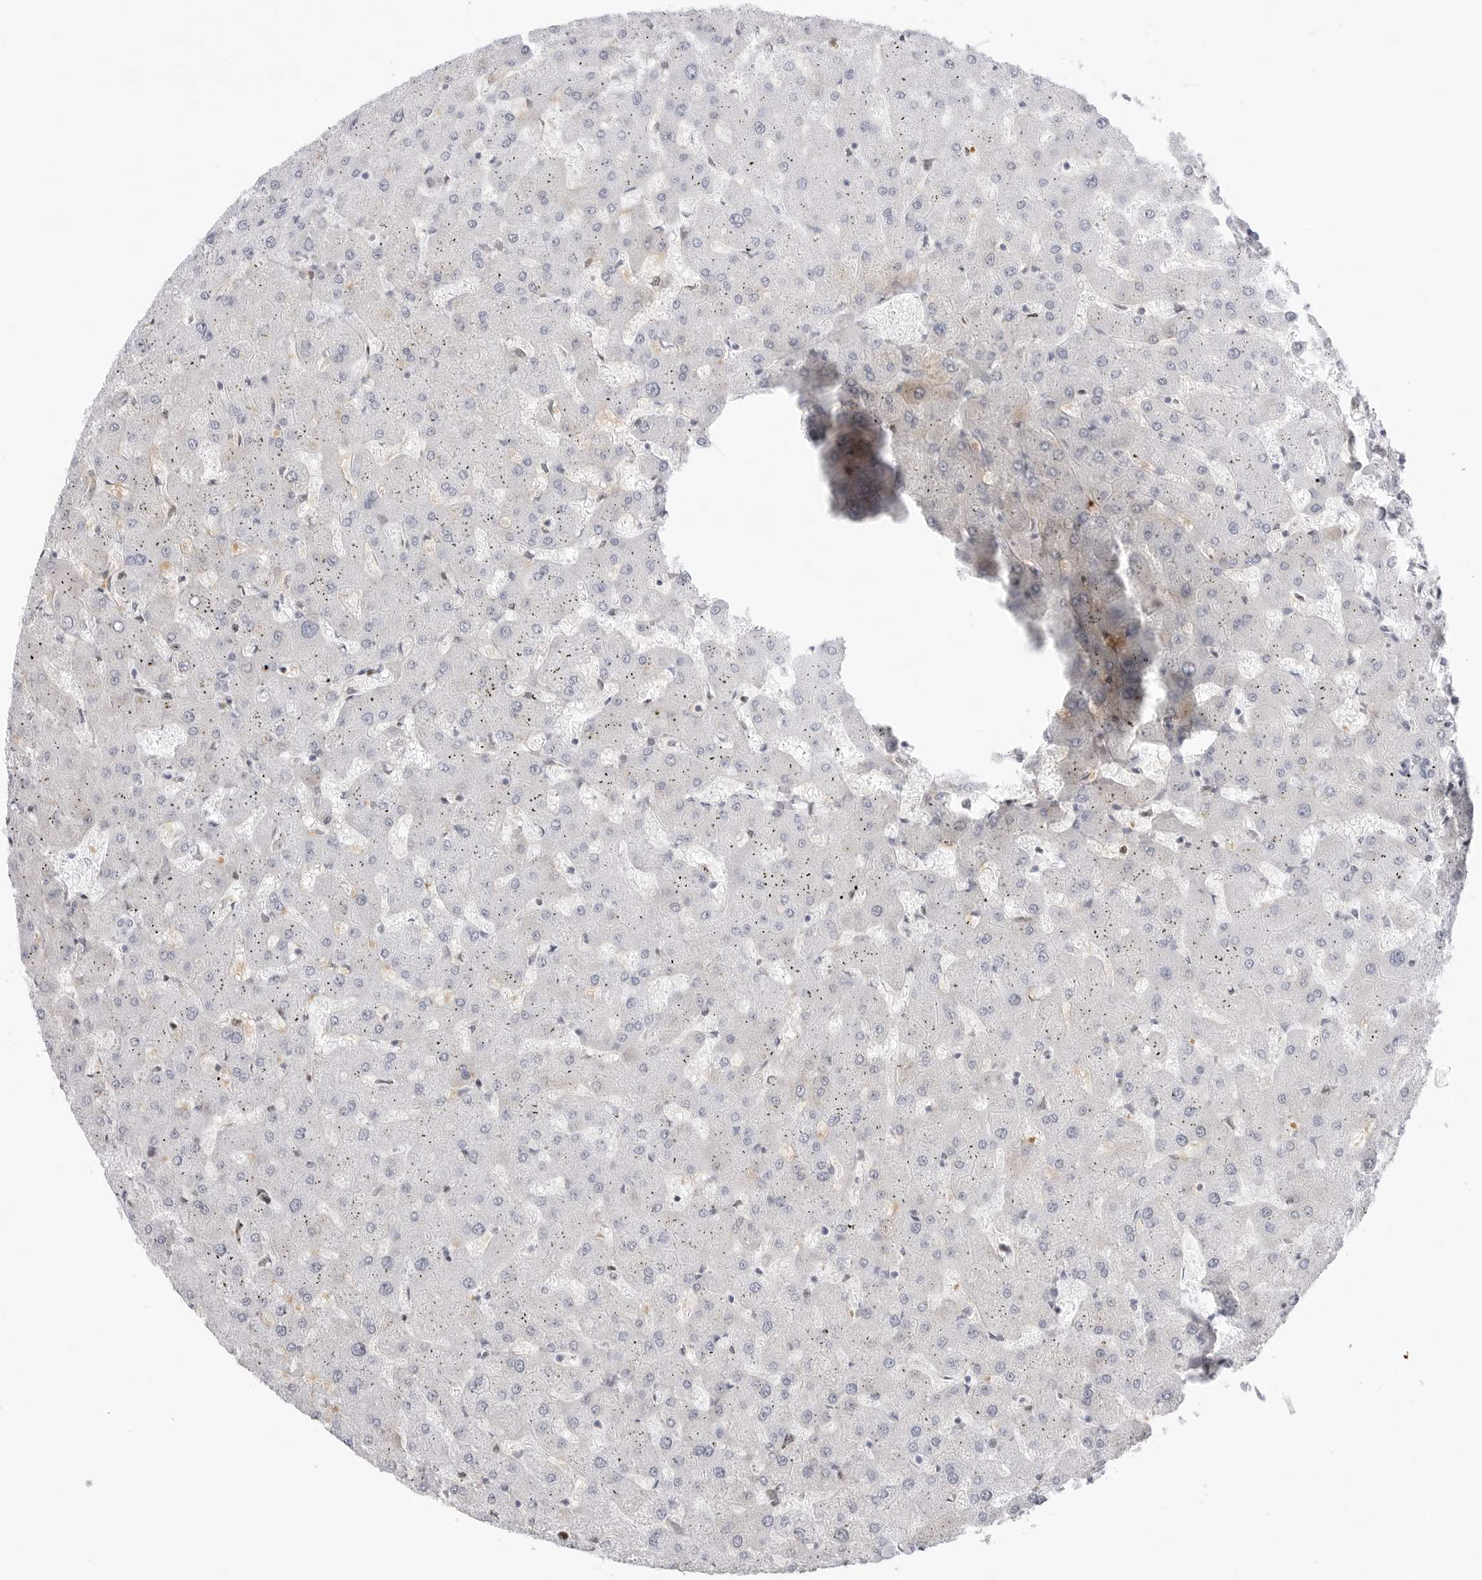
{"staining": {"intensity": "negative", "quantity": "none", "location": "none"}, "tissue": "liver", "cell_type": "Cholangiocytes", "image_type": "normal", "snomed": [{"axis": "morphology", "description": "Normal tissue, NOS"}, {"axis": "topography", "description": "Liver"}], "caption": "This is a micrograph of IHC staining of normal liver, which shows no expression in cholangiocytes.", "gene": "TSSK1B", "patient": {"sex": "female", "age": 63}}